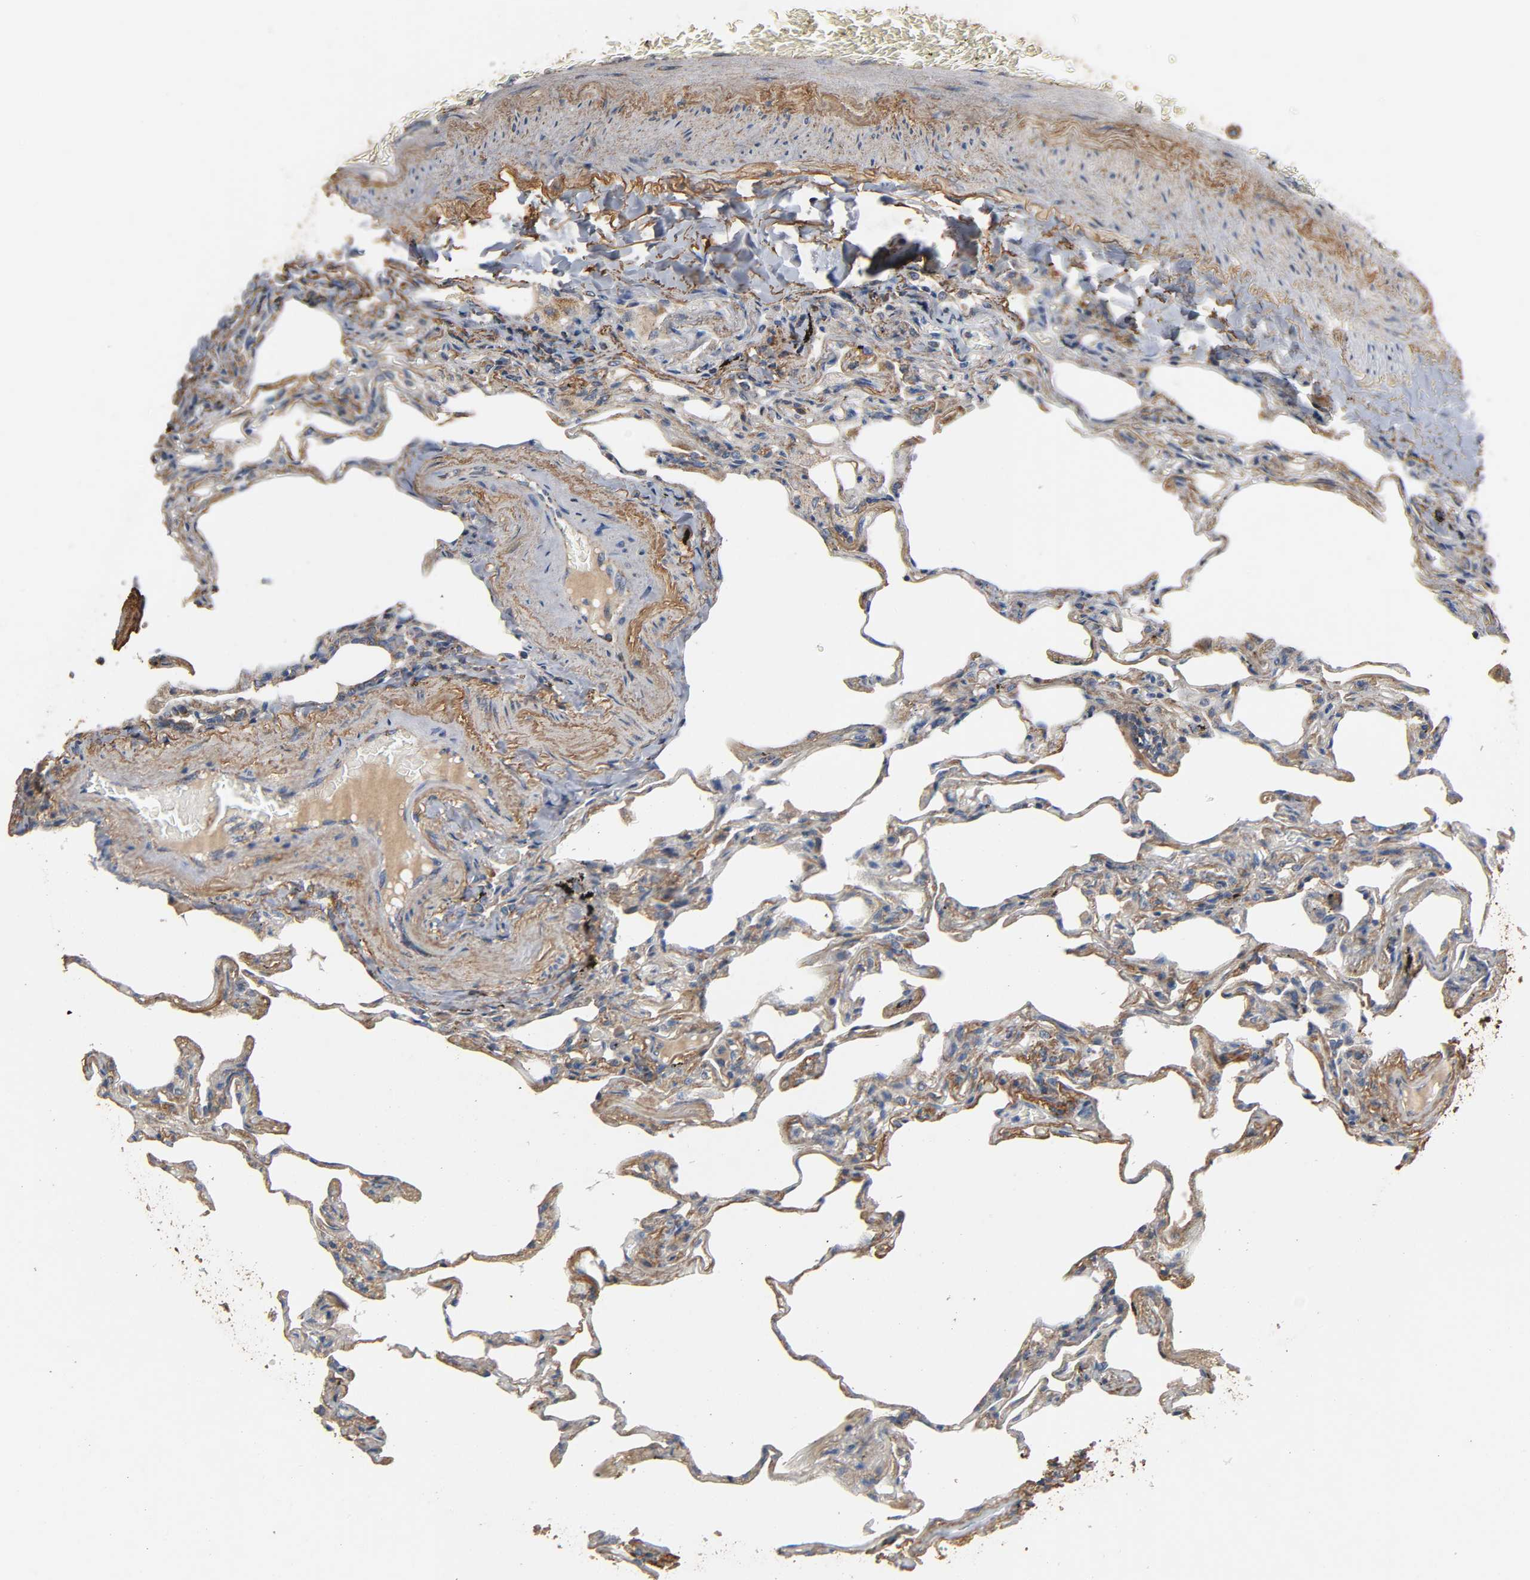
{"staining": {"intensity": "moderate", "quantity": "25%-75%", "location": "cytoplasmic/membranous"}, "tissue": "lung", "cell_type": "Alveolar cells", "image_type": "normal", "snomed": [{"axis": "morphology", "description": "Normal tissue, NOS"}, {"axis": "morphology", "description": "Inflammation, NOS"}, {"axis": "topography", "description": "Lung"}], "caption": "A histopathology image of human lung stained for a protein displays moderate cytoplasmic/membranous brown staining in alveolar cells. Immunohistochemistry stains the protein of interest in brown and the nuclei are stained blue.", "gene": "NDUFS3", "patient": {"sex": "male", "age": 69}}